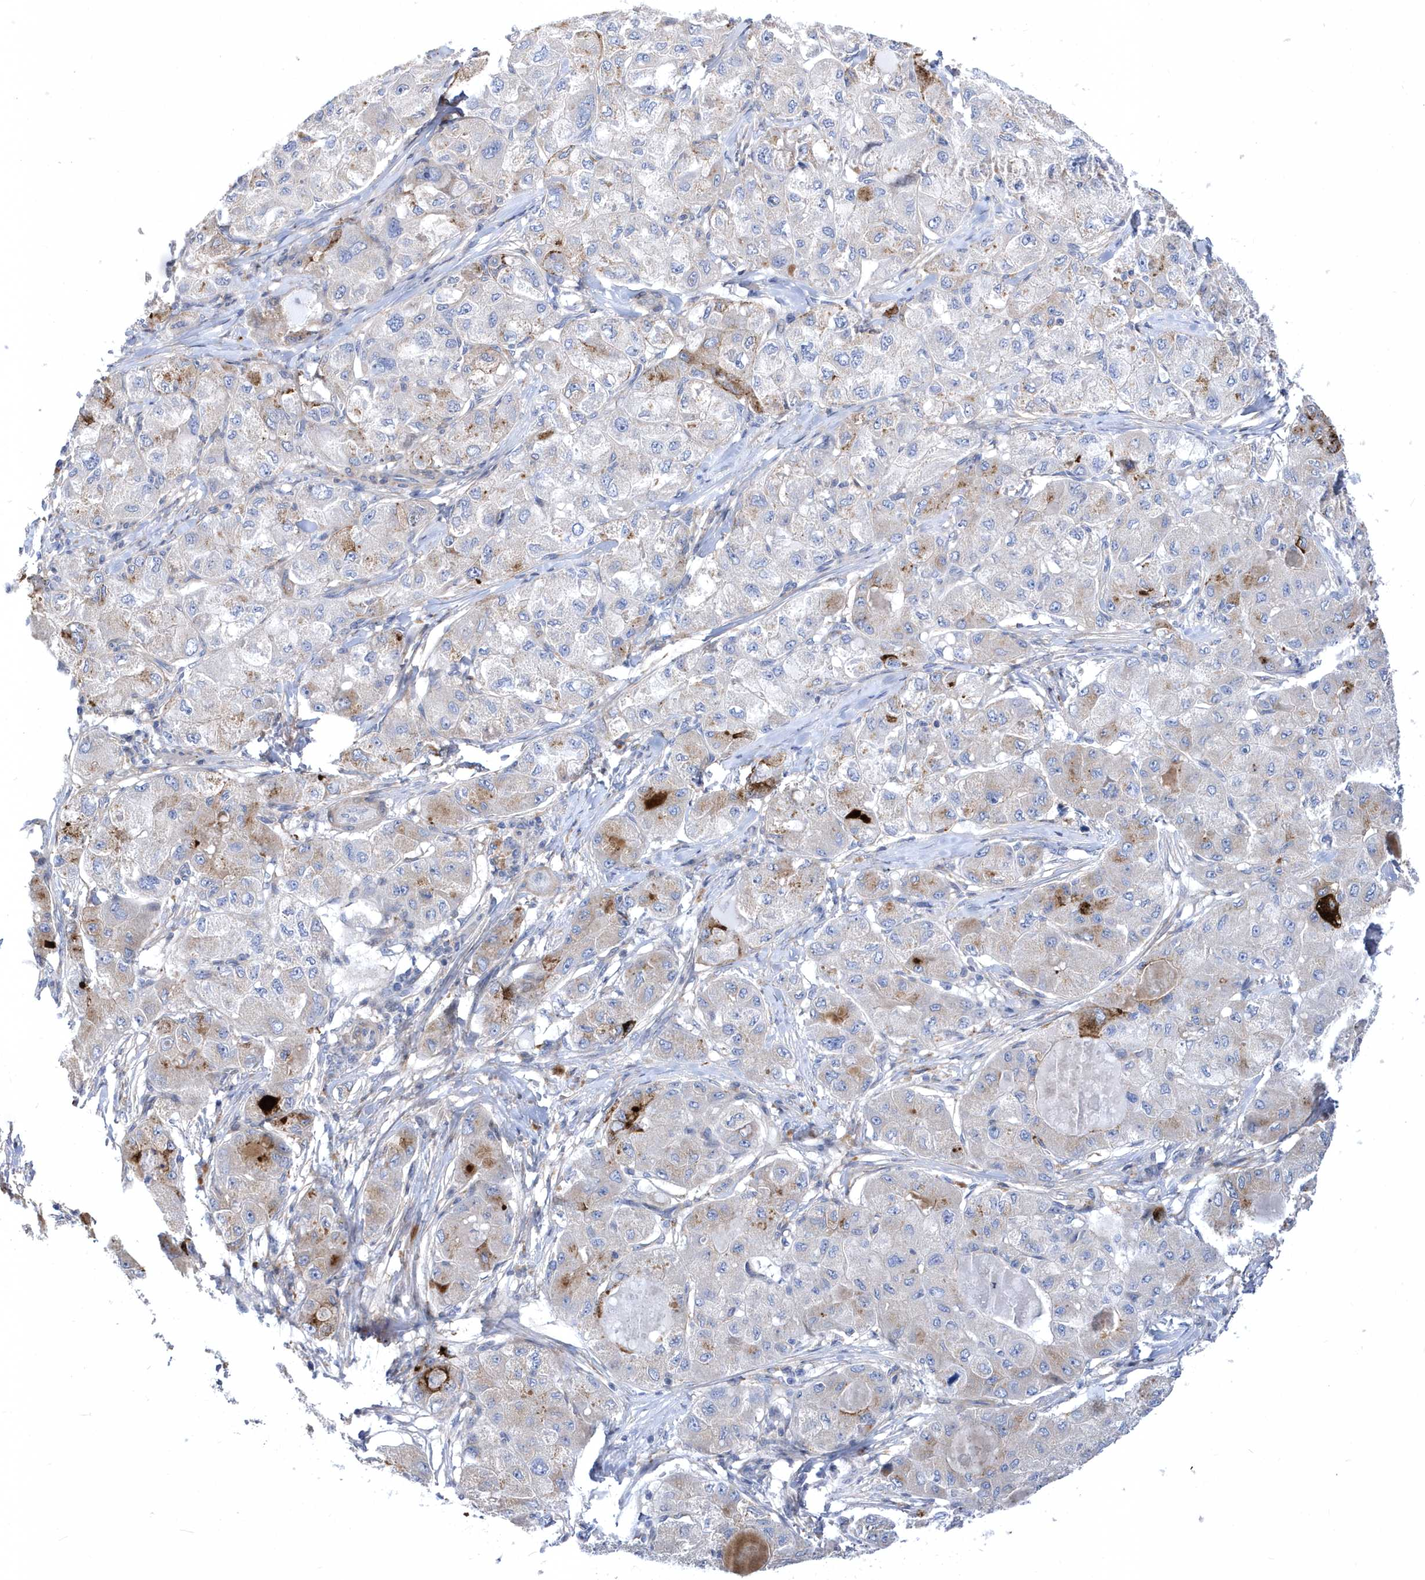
{"staining": {"intensity": "moderate", "quantity": "<25%", "location": "cytoplasmic/membranous"}, "tissue": "liver cancer", "cell_type": "Tumor cells", "image_type": "cancer", "snomed": [{"axis": "morphology", "description": "Carcinoma, Hepatocellular, NOS"}, {"axis": "topography", "description": "Liver"}], "caption": "Protein positivity by immunohistochemistry displays moderate cytoplasmic/membranous expression in about <25% of tumor cells in liver hepatocellular carcinoma.", "gene": "LONRF2", "patient": {"sex": "male", "age": 80}}